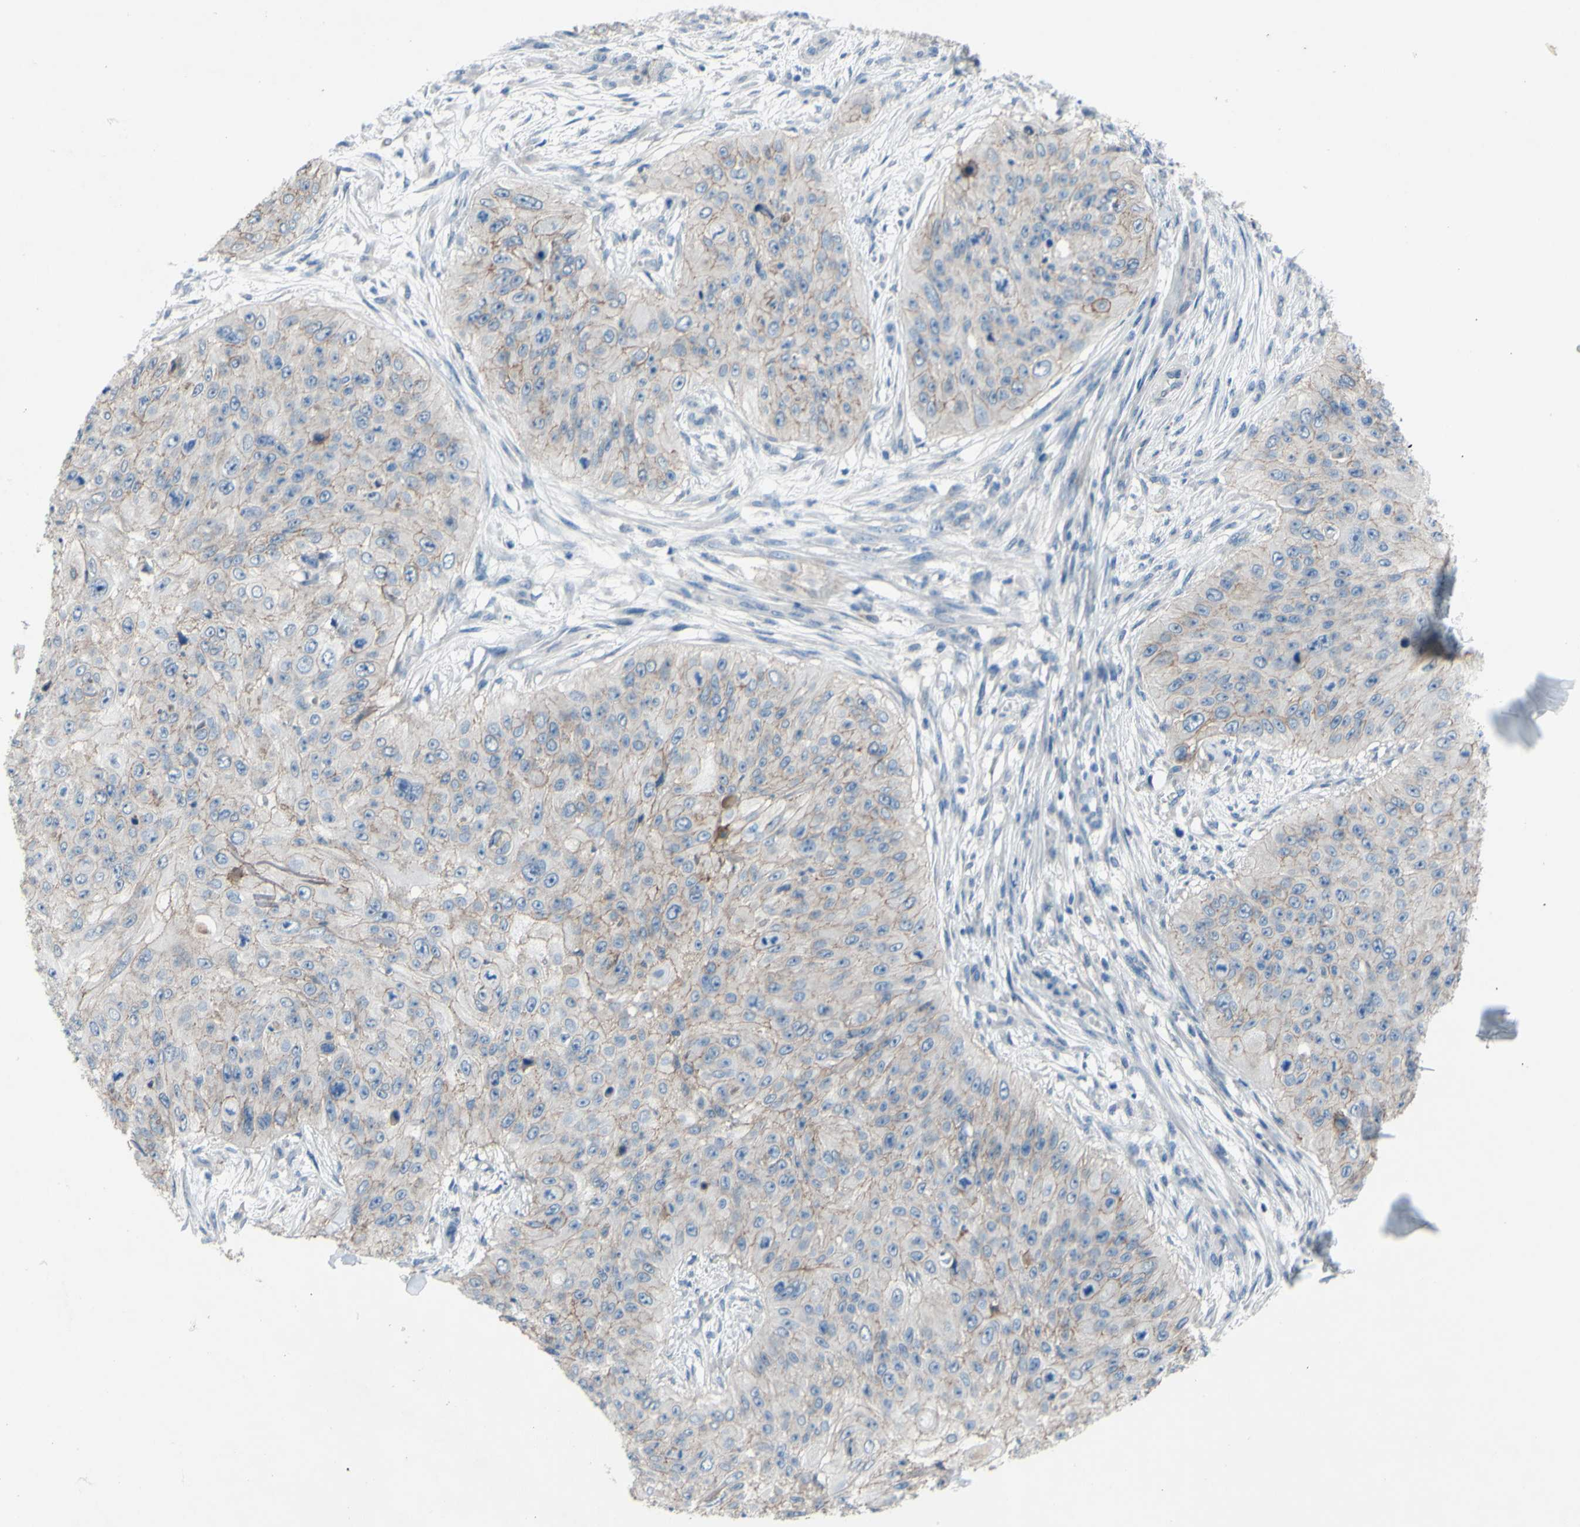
{"staining": {"intensity": "weak", "quantity": "25%-75%", "location": "cytoplasmic/membranous"}, "tissue": "skin cancer", "cell_type": "Tumor cells", "image_type": "cancer", "snomed": [{"axis": "morphology", "description": "Squamous cell carcinoma, NOS"}, {"axis": "topography", "description": "Skin"}], "caption": "The image reveals immunohistochemical staining of skin squamous cell carcinoma. There is weak cytoplasmic/membranous positivity is appreciated in about 25%-75% of tumor cells. (Brightfield microscopy of DAB IHC at high magnification).", "gene": "CDCP1", "patient": {"sex": "female", "age": 80}}